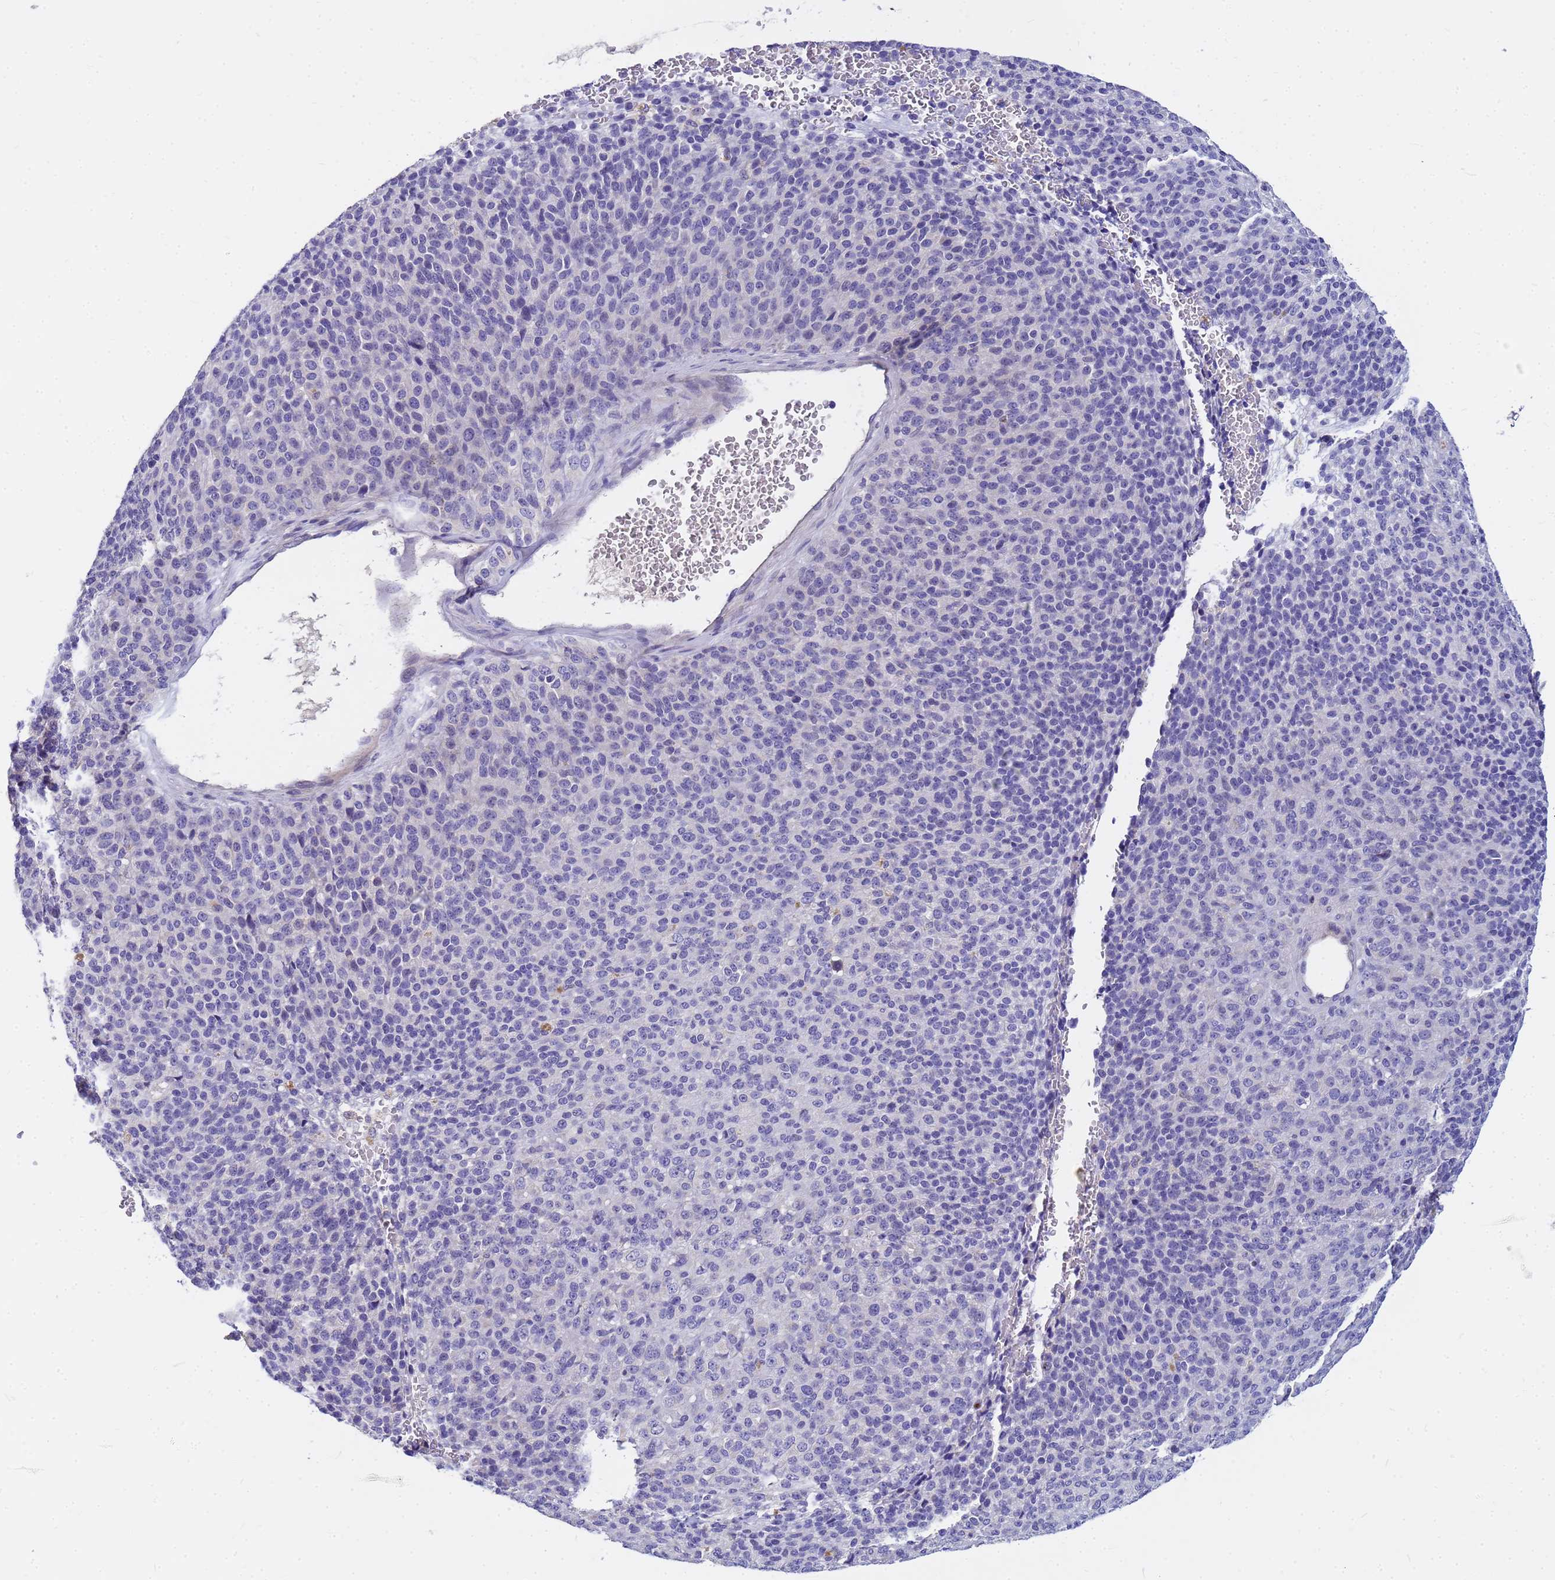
{"staining": {"intensity": "negative", "quantity": "none", "location": "none"}, "tissue": "melanoma", "cell_type": "Tumor cells", "image_type": "cancer", "snomed": [{"axis": "morphology", "description": "Malignant melanoma, Metastatic site"}, {"axis": "topography", "description": "Brain"}], "caption": "IHC of human malignant melanoma (metastatic site) demonstrates no positivity in tumor cells. Brightfield microscopy of immunohistochemistry (IHC) stained with DAB (3,3'-diaminobenzidine) (brown) and hematoxylin (blue), captured at high magnification.", "gene": "DPRX", "patient": {"sex": "female", "age": 56}}